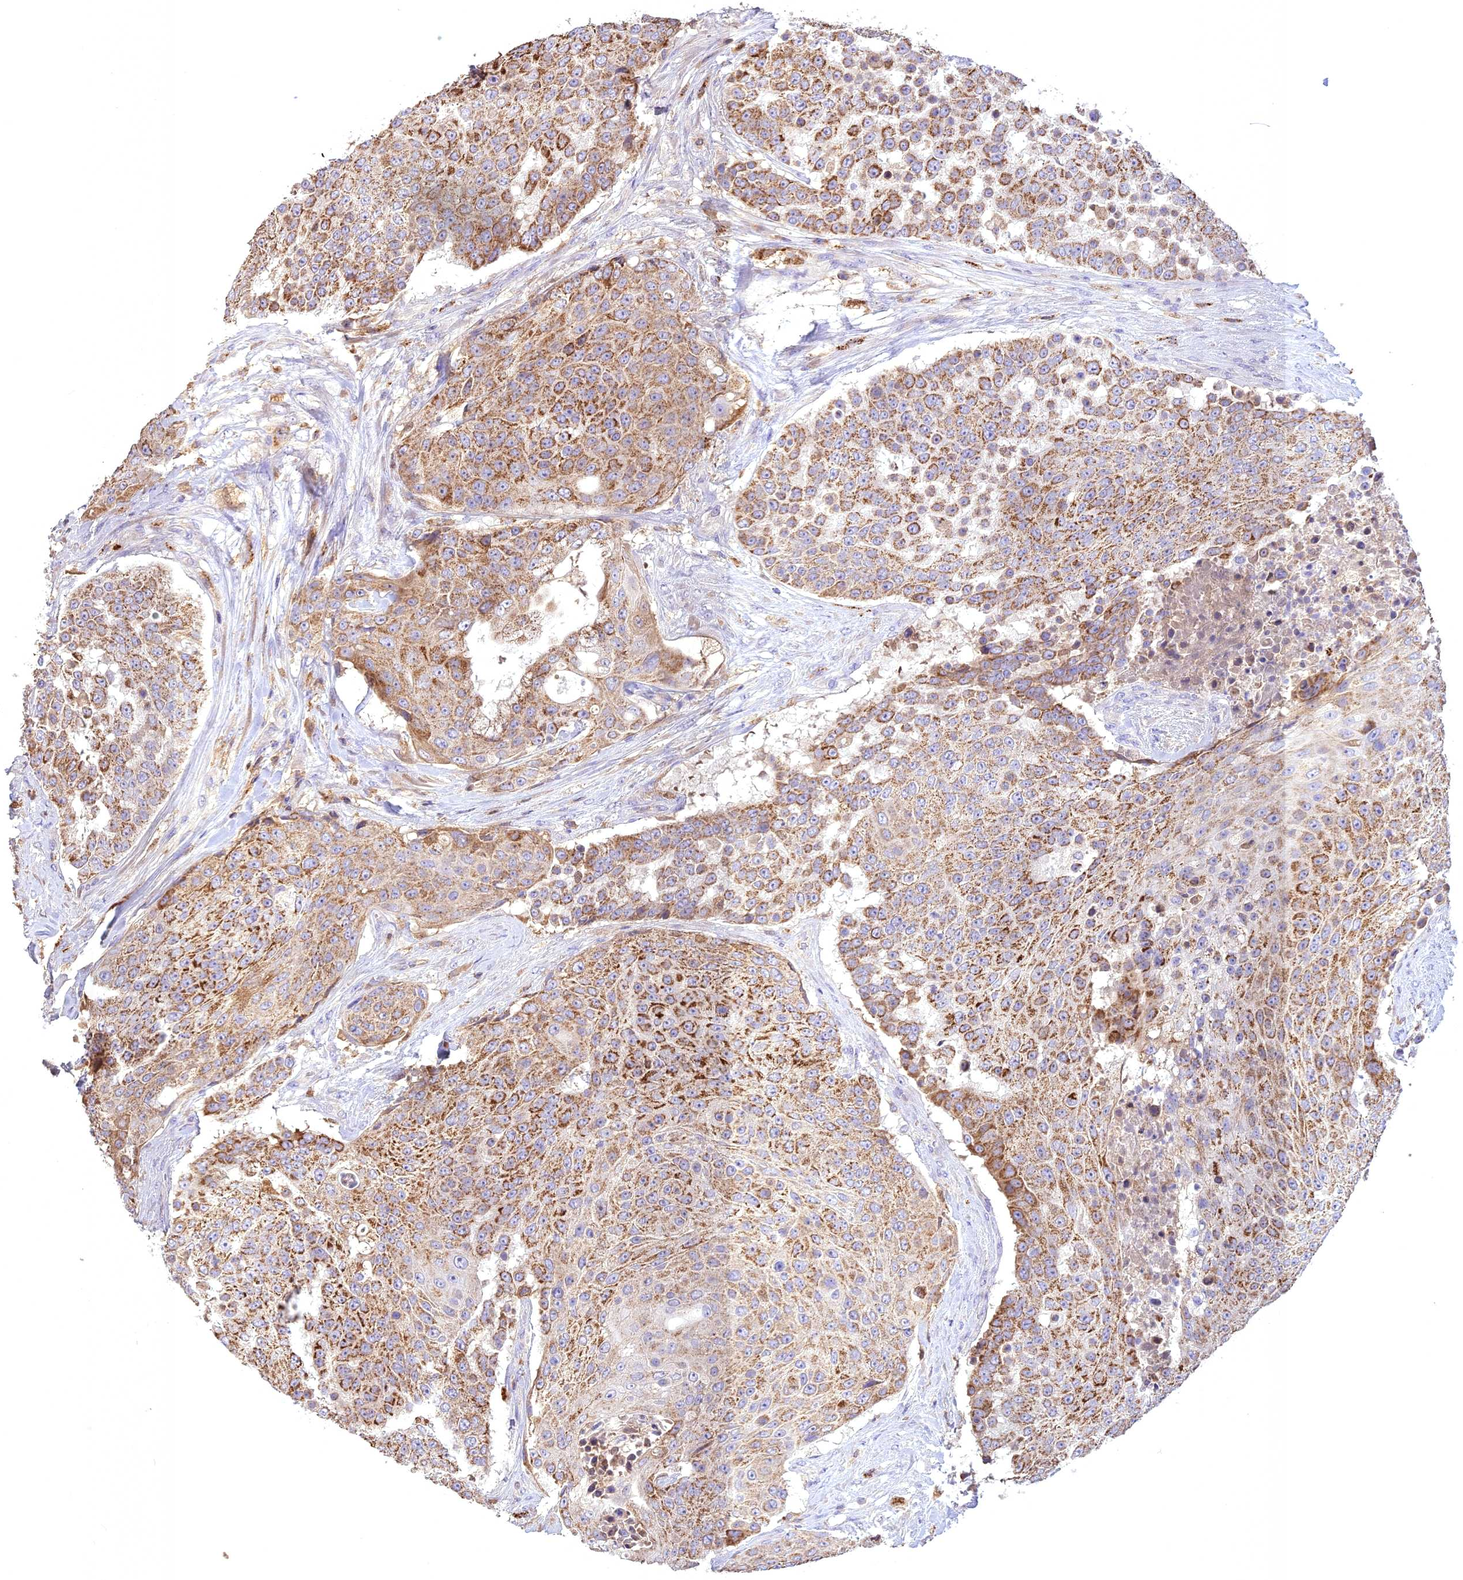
{"staining": {"intensity": "moderate", "quantity": ">75%", "location": "cytoplasmic/membranous"}, "tissue": "urothelial cancer", "cell_type": "Tumor cells", "image_type": "cancer", "snomed": [{"axis": "morphology", "description": "Urothelial carcinoma, High grade"}, {"axis": "topography", "description": "Urinary bladder"}], "caption": "Urothelial carcinoma (high-grade) was stained to show a protein in brown. There is medium levels of moderate cytoplasmic/membranous expression in about >75% of tumor cells.", "gene": "NUDT8", "patient": {"sex": "female", "age": 63}}